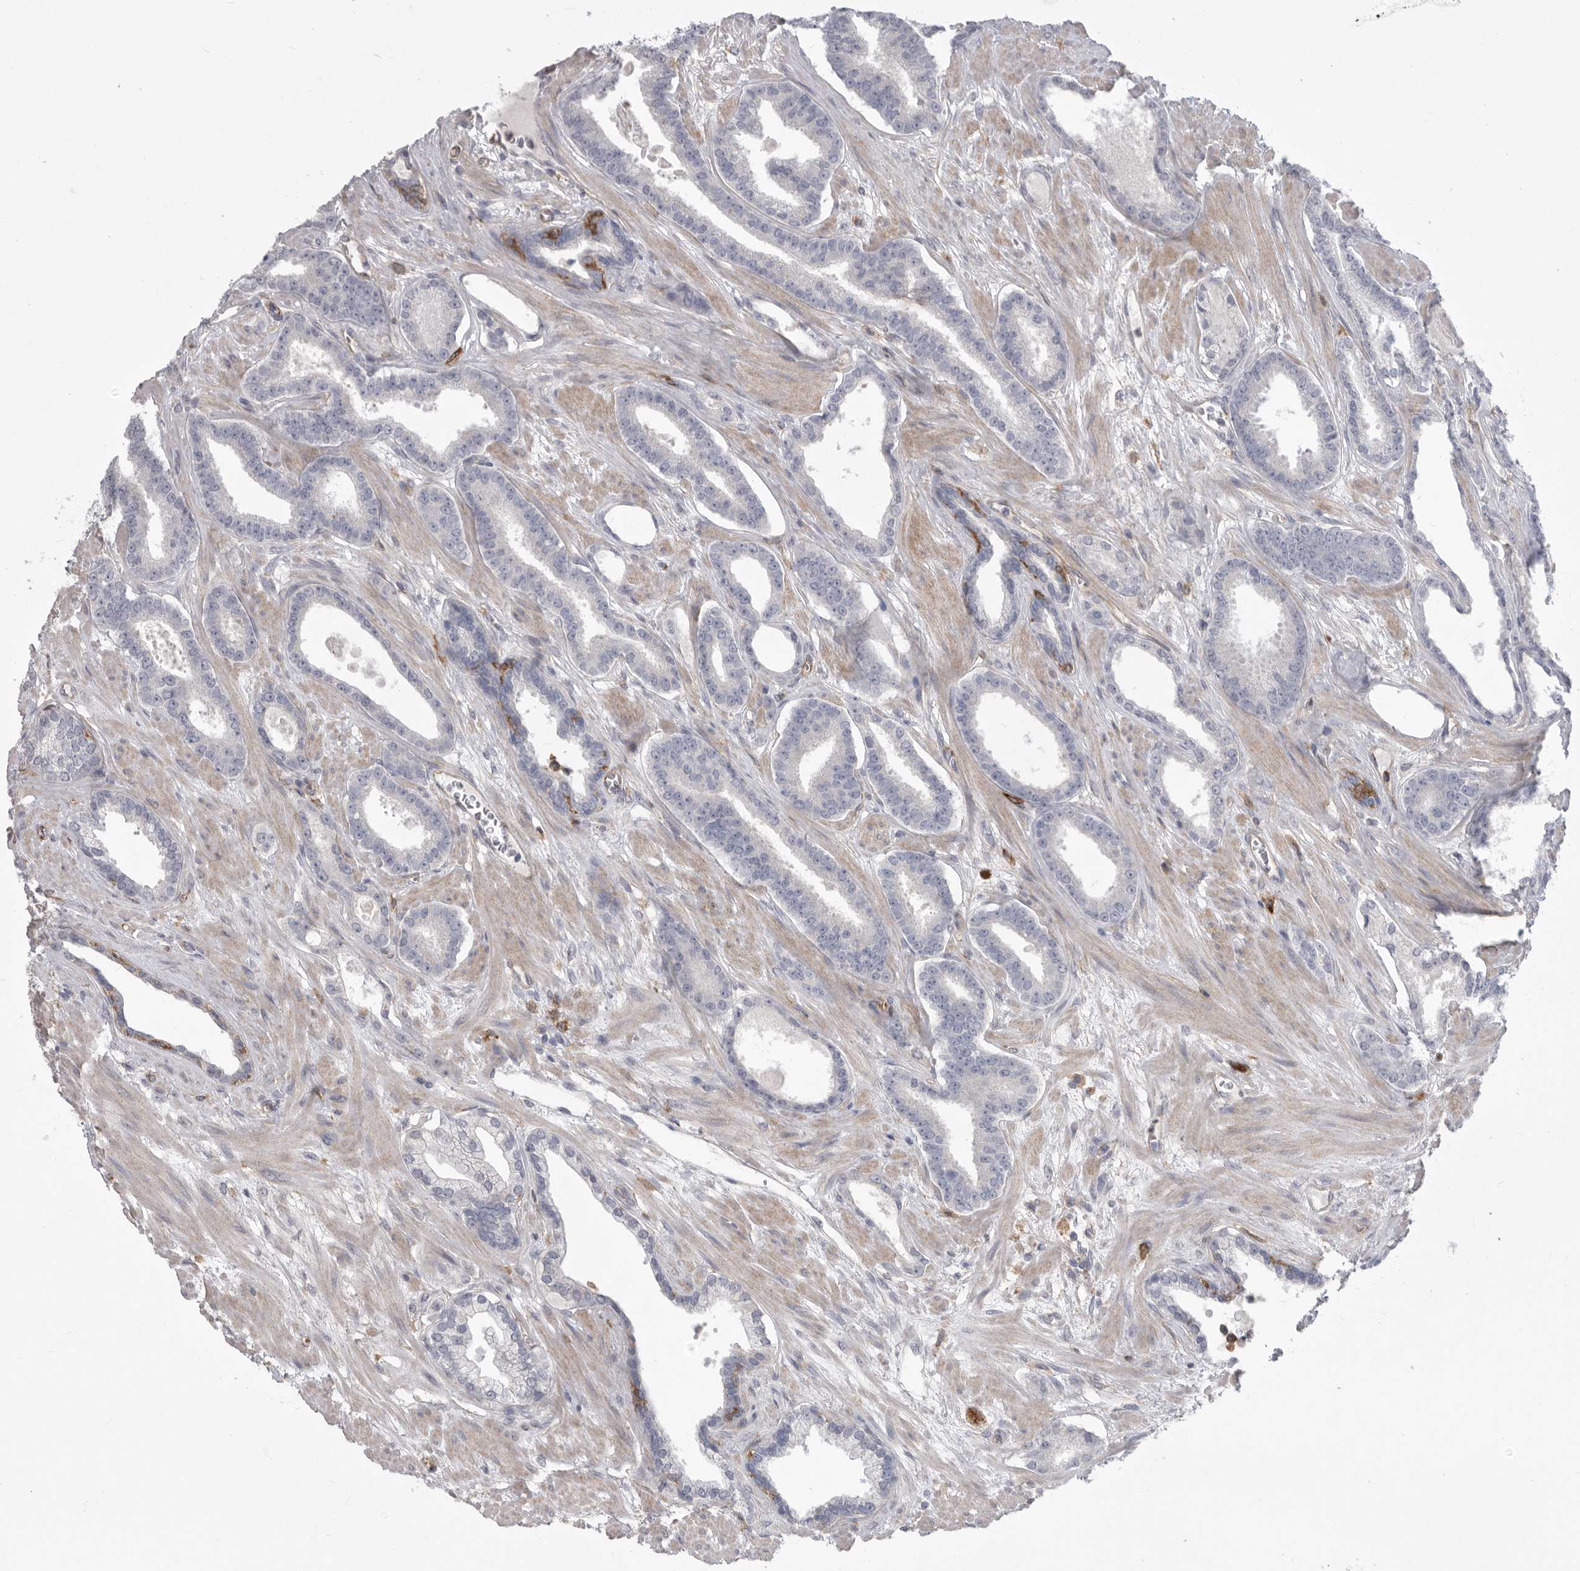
{"staining": {"intensity": "negative", "quantity": "none", "location": "none"}, "tissue": "prostate cancer", "cell_type": "Tumor cells", "image_type": "cancer", "snomed": [{"axis": "morphology", "description": "Adenocarcinoma, Low grade"}, {"axis": "topography", "description": "Prostate"}], "caption": "DAB immunohistochemical staining of human prostate cancer shows no significant expression in tumor cells.", "gene": "SIGLEC10", "patient": {"sex": "male", "age": 70}}